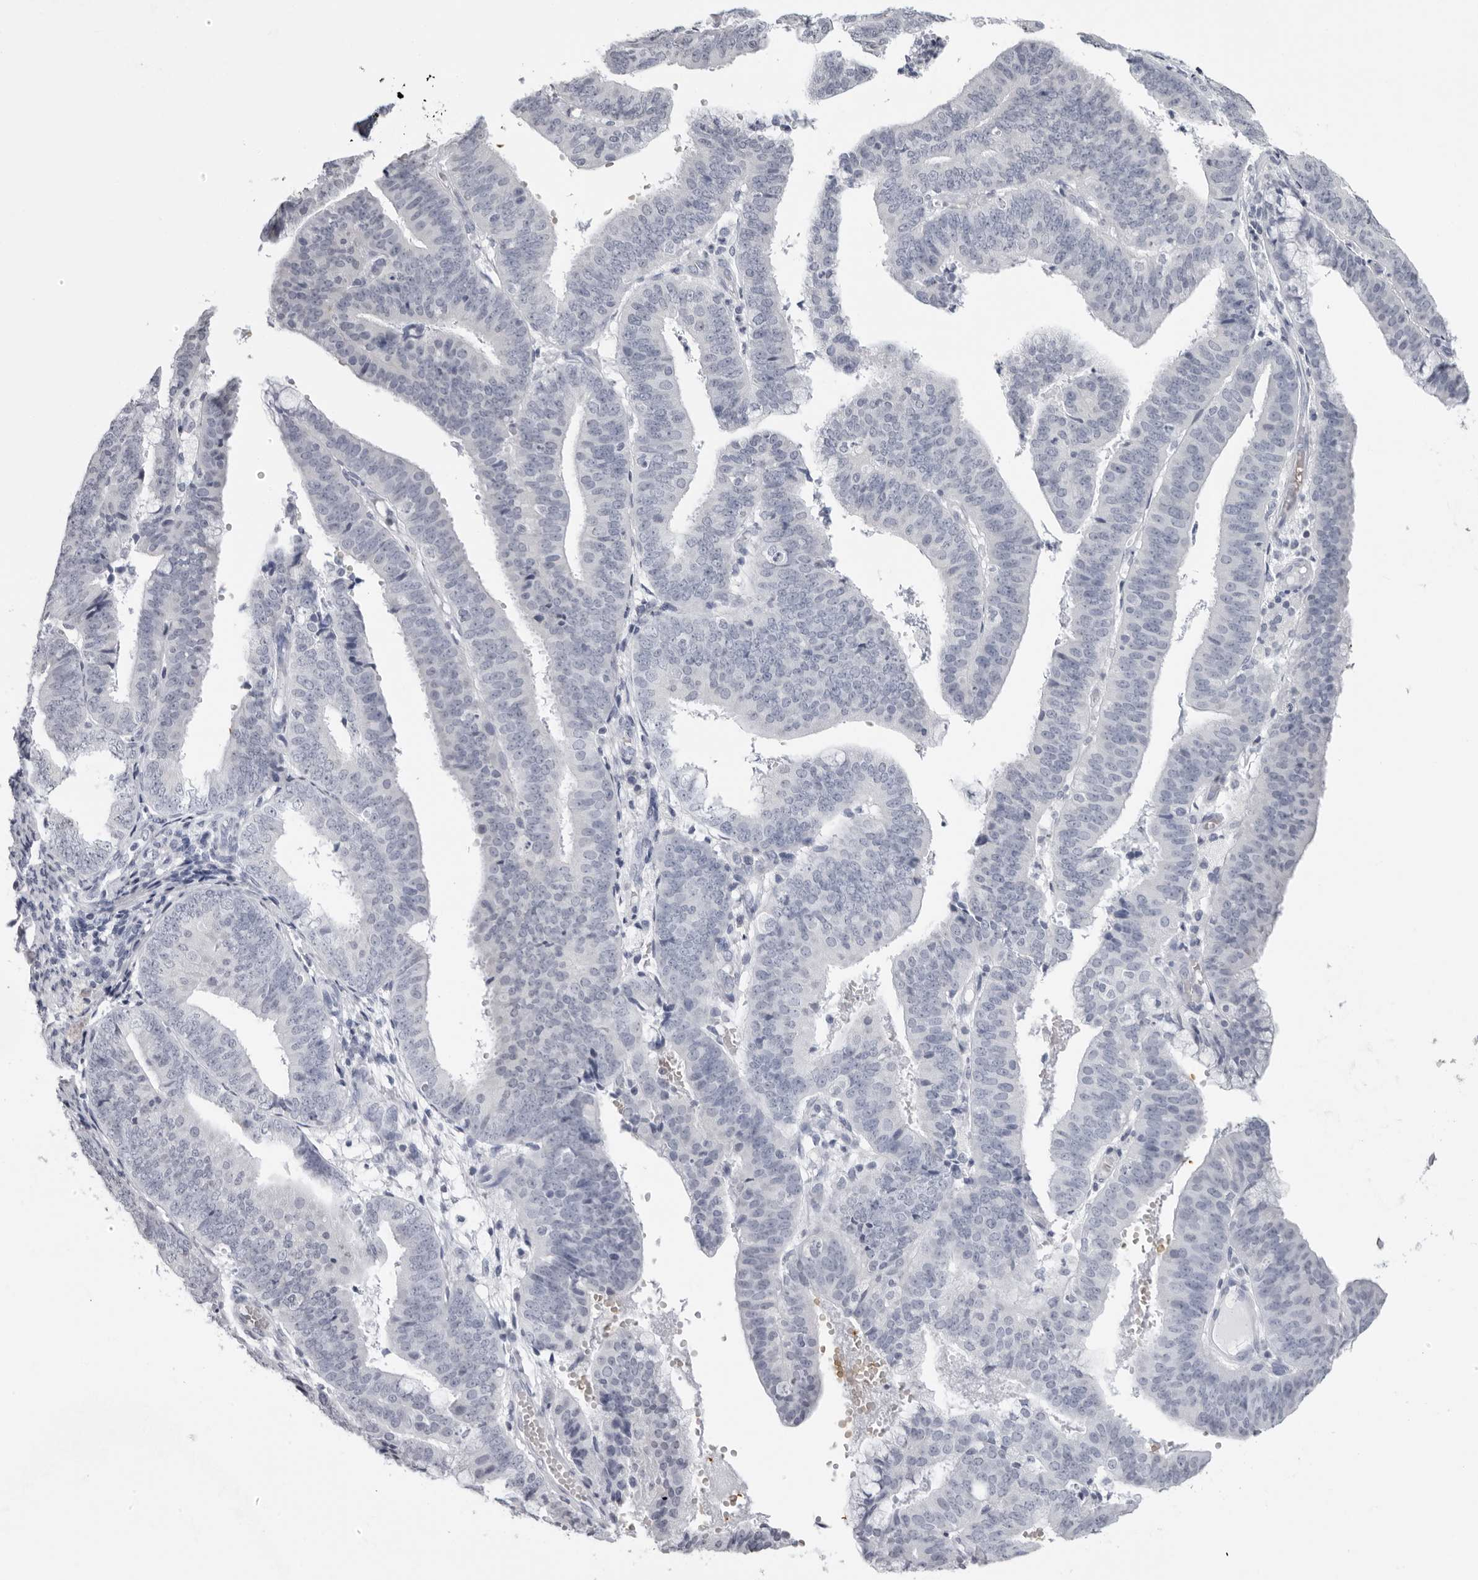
{"staining": {"intensity": "negative", "quantity": "none", "location": "none"}, "tissue": "endometrial cancer", "cell_type": "Tumor cells", "image_type": "cancer", "snomed": [{"axis": "morphology", "description": "Adenocarcinoma, NOS"}, {"axis": "topography", "description": "Endometrium"}], "caption": "Micrograph shows no protein expression in tumor cells of endometrial cancer (adenocarcinoma) tissue.", "gene": "EPB41", "patient": {"sex": "female", "age": 63}}